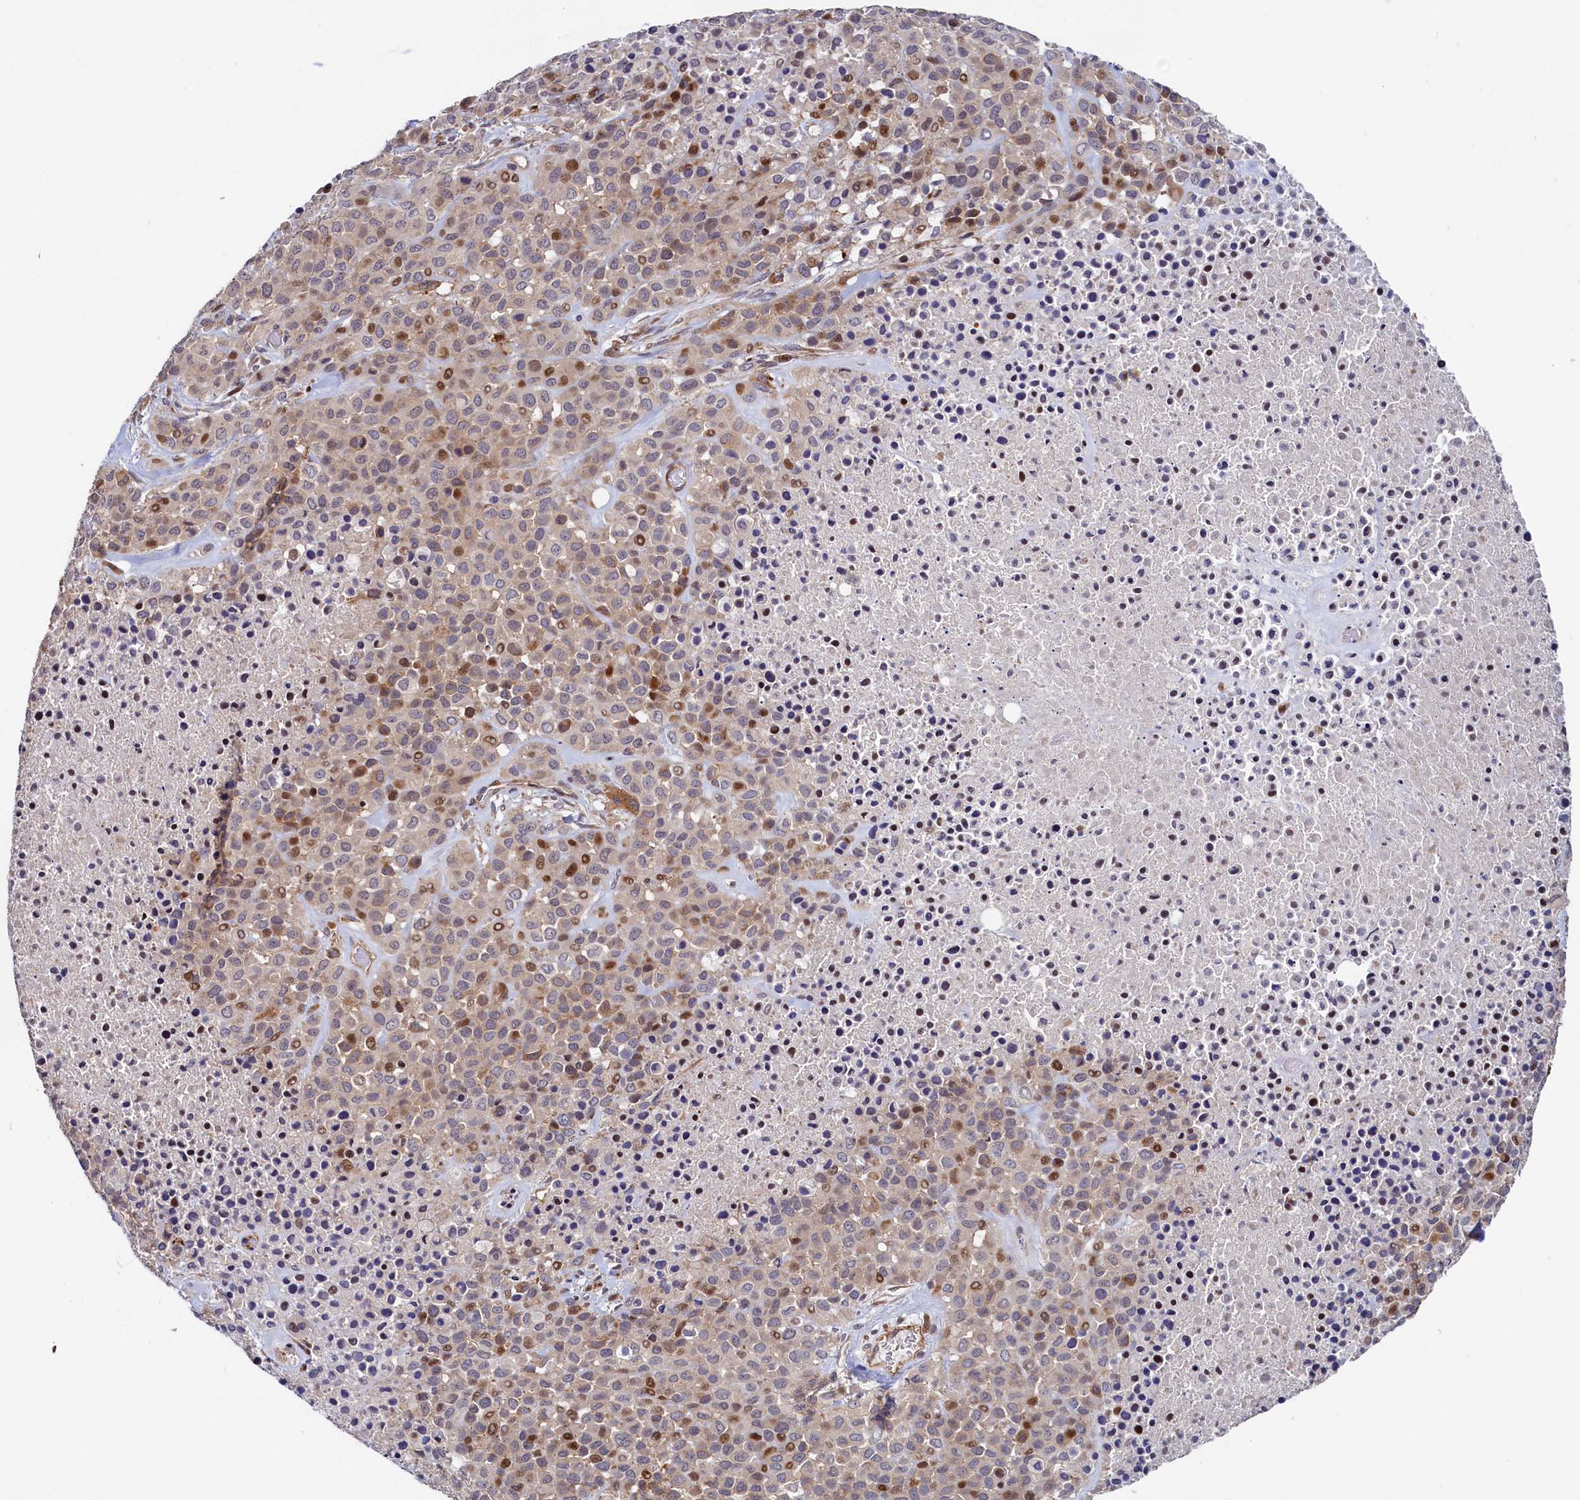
{"staining": {"intensity": "moderate", "quantity": "25%-75%", "location": "cytoplasmic/membranous,nuclear"}, "tissue": "melanoma", "cell_type": "Tumor cells", "image_type": "cancer", "snomed": [{"axis": "morphology", "description": "Malignant melanoma, Metastatic site"}, {"axis": "topography", "description": "Skin"}], "caption": "Protein staining shows moderate cytoplasmic/membranous and nuclear positivity in about 25%-75% of tumor cells in malignant melanoma (metastatic site).", "gene": "PIK3C3", "patient": {"sex": "female", "age": 81}}